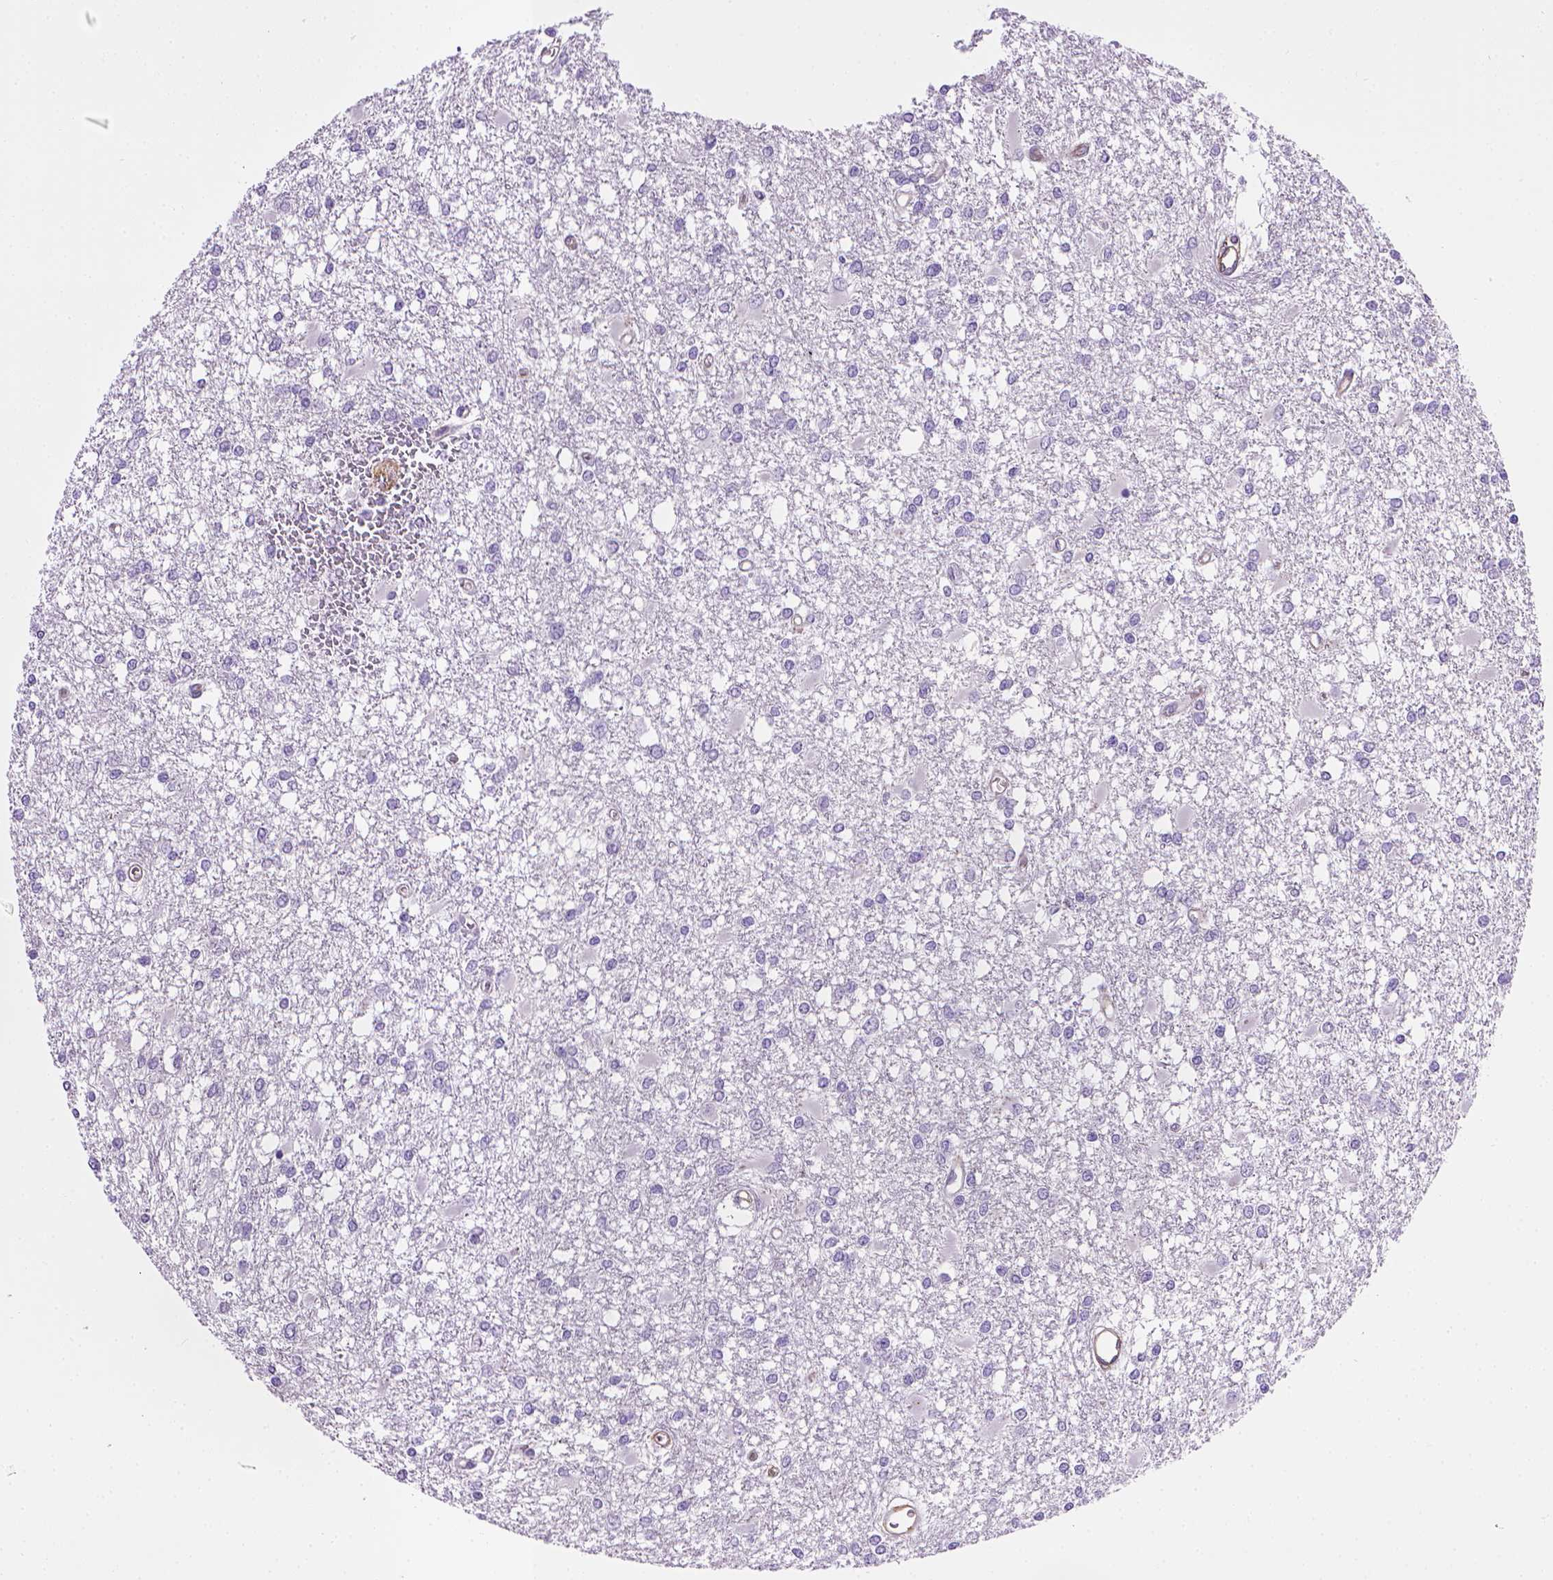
{"staining": {"intensity": "negative", "quantity": "none", "location": "none"}, "tissue": "glioma", "cell_type": "Tumor cells", "image_type": "cancer", "snomed": [{"axis": "morphology", "description": "Glioma, malignant, High grade"}, {"axis": "topography", "description": "Cerebral cortex"}], "caption": "This is an immunohistochemistry (IHC) image of human malignant high-grade glioma. There is no staining in tumor cells.", "gene": "ENG", "patient": {"sex": "male", "age": 79}}